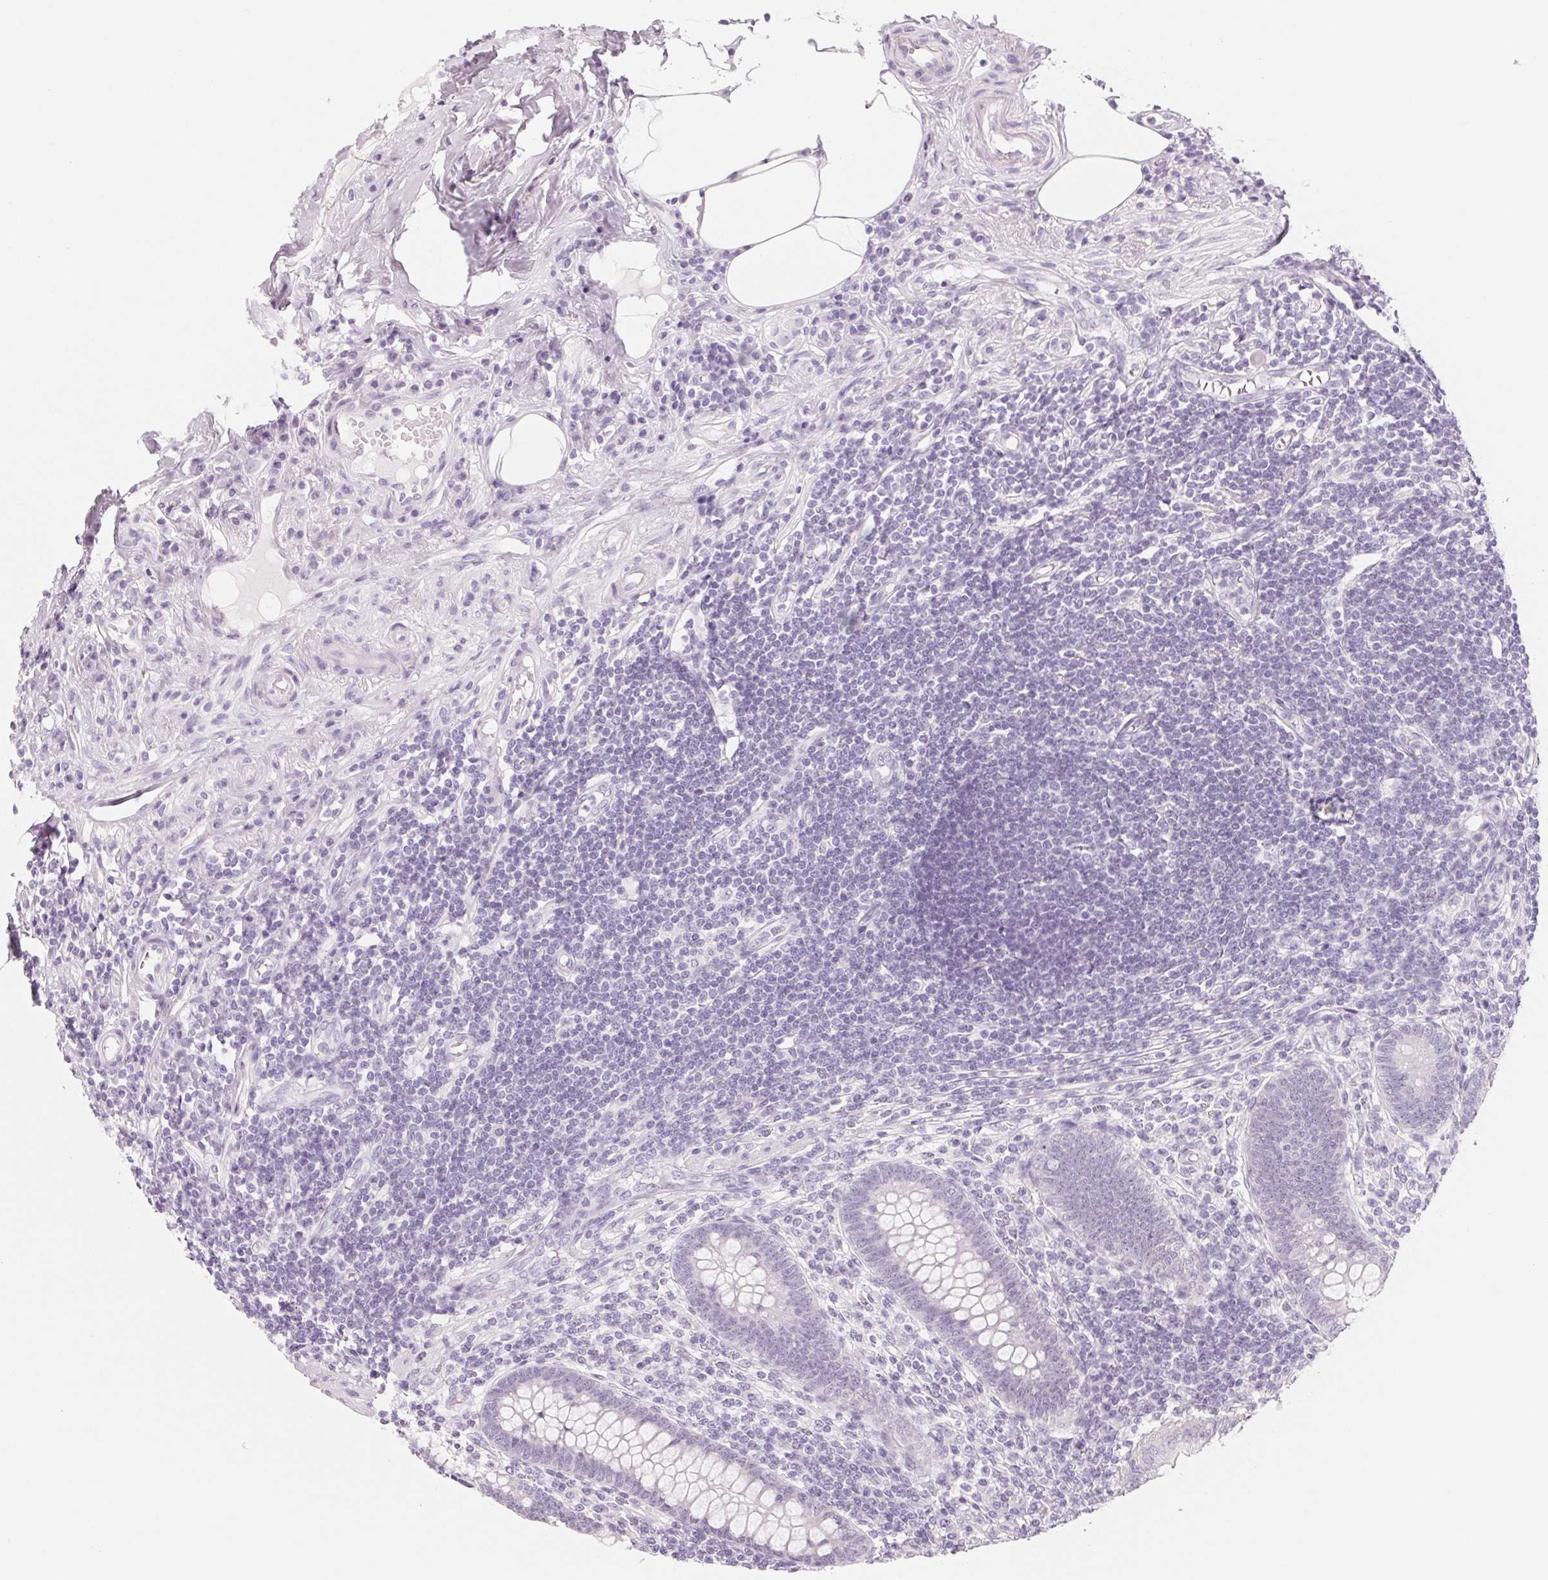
{"staining": {"intensity": "negative", "quantity": "none", "location": "none"}, "tissue": "appendix", "cell_type": "Glandular cells", "image_type": "normal", "snomed": [{"axis": "morphology", "description": "Normal tissue, NOS"}, {"axis": "topography", "description": "Appendix"}], "caption": "This image is of unremarkable appendix stained with IHC to label a protein in brown with the nuclei are counter-stained blue. There is no expression in glandular cells. The staining is performed using DAB (3,3'-diaminobenzidine) brown chromogen with nuclei counter-stained in using hematoxylin.", "gene": "SH3GL2", "patient": {"sex": "female", "age": 57}}